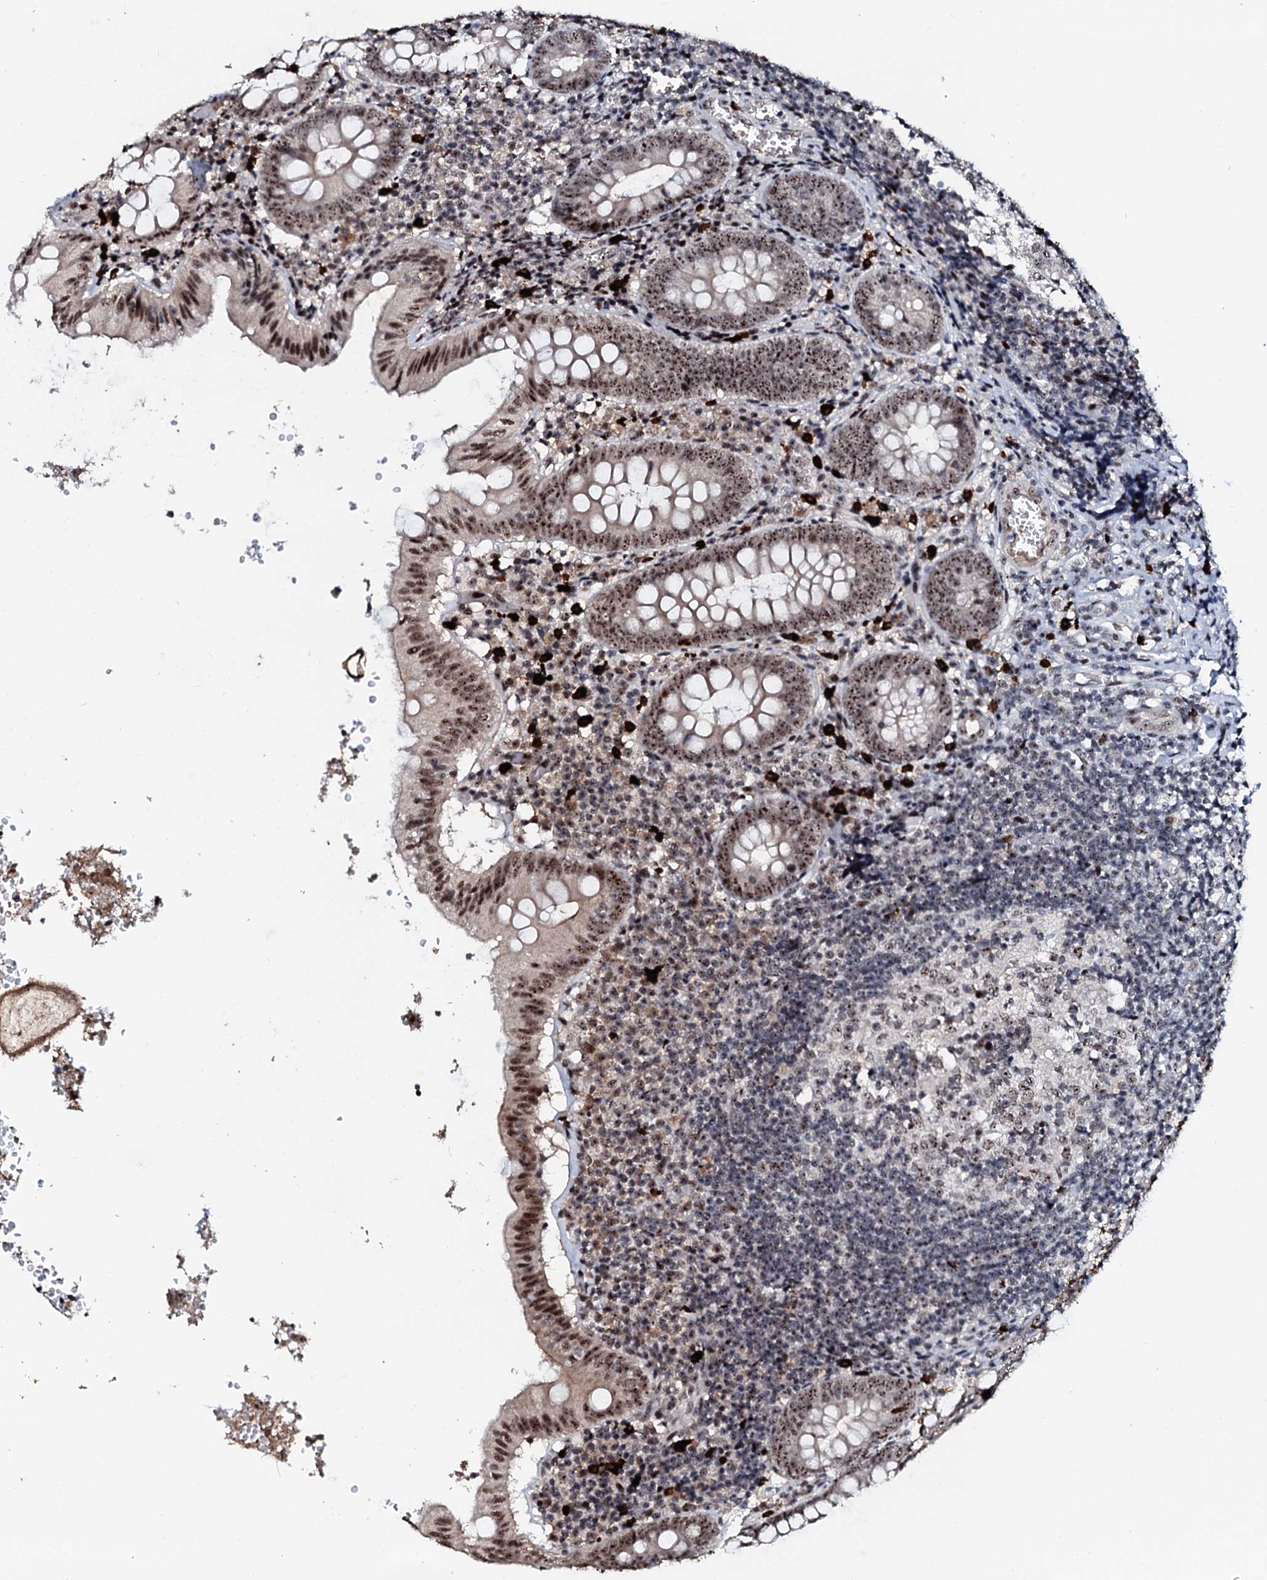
{"staining": {"intensity": "moderate", "quantity": ">75%", "location": "nuclear"}, "tissue": "appendix", "cell_type": "Glandular cells", "image_type": "normal", "snomed": [{"axis": "morphology", "description": "Normal tissue, NOS"}, {"axis": "topography", "description": "Appendix"}], "caption": "Immunohistochemical staining of benign human appendix demonstrates medium levels of moderate nuclear positivity in approximately >75% of glandular cells.", "gene": "NEUROG3", "patient": {"sex": "male", "age": 8}}